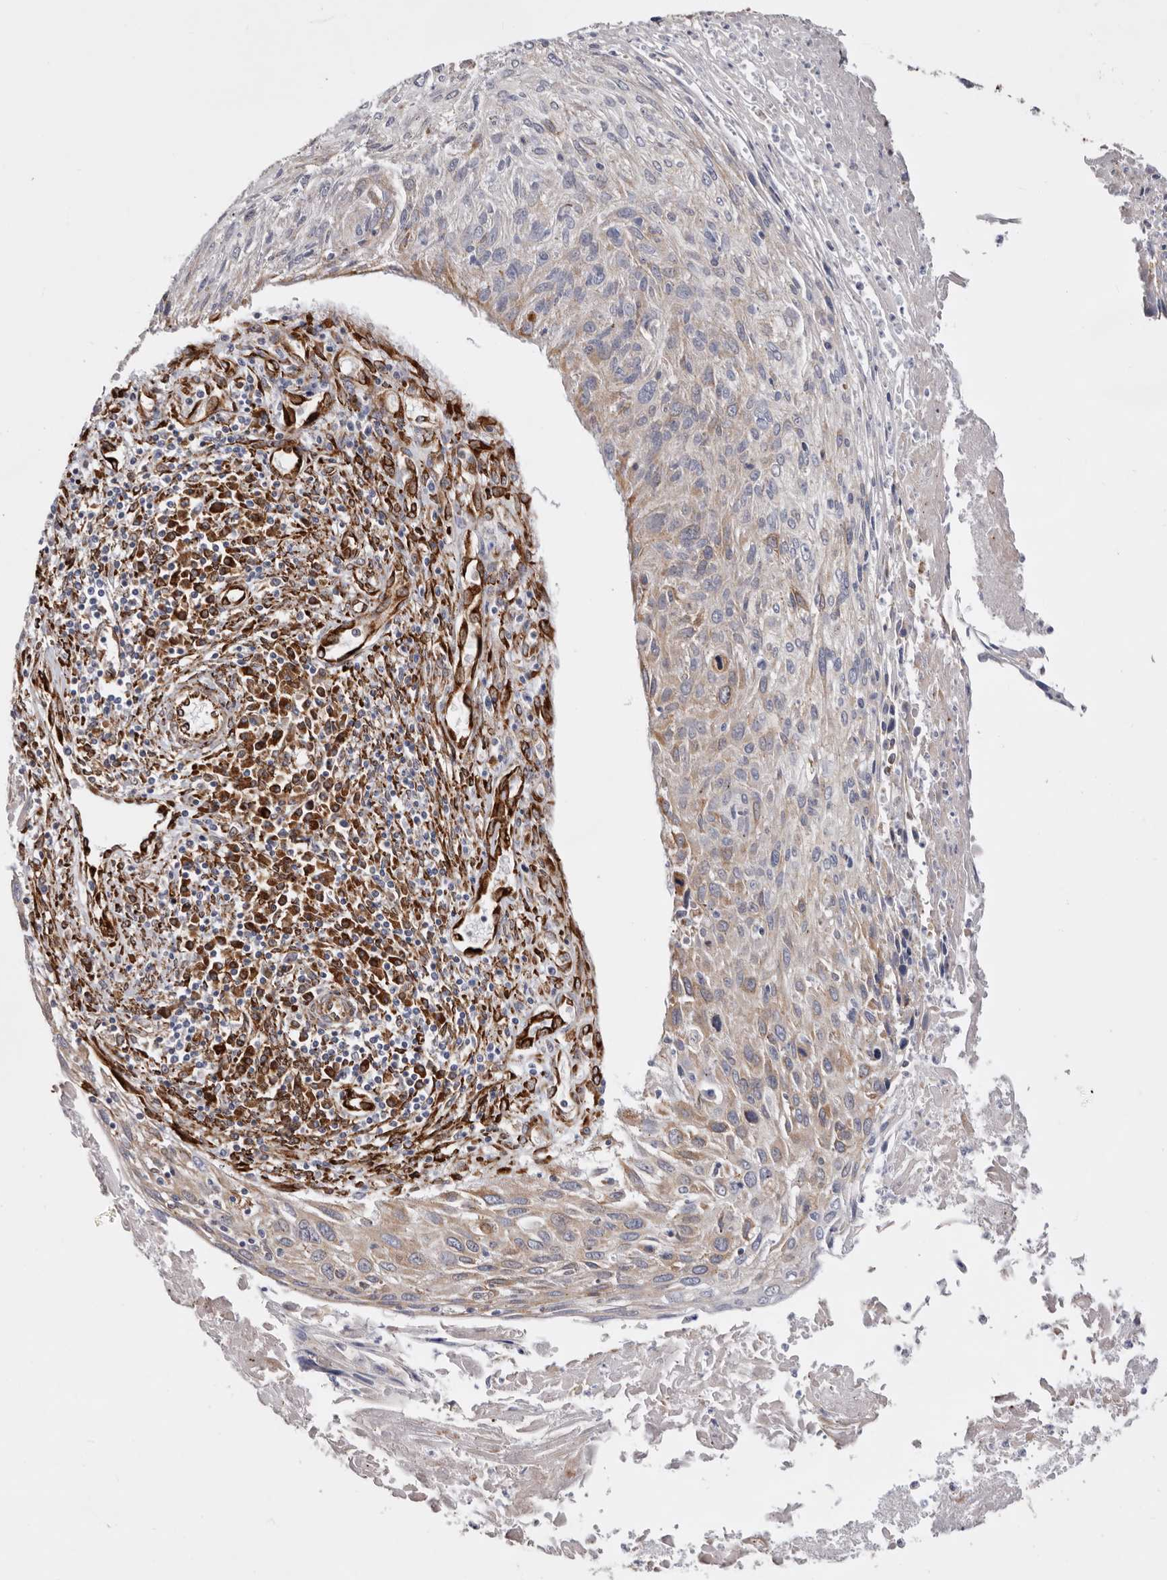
{"staining": {"intensity": "moderate", "quantity": "<25%", "location": "cytoplasmic/membranous"}, "tissue": "cervical cancer", "cell_type": "Tumor cells", "image_type": "cancer", "snomed": [{"axis": "morphology", "description": "Squamous cell carcinoma, NOS"}, {"axis": "topography", "description": "Cervix"}], "caption": "Protein staining demonstrates moderate cytoplasmic/membranous expression in about <25% of tumor cells in cervical cancer (squamous cell carcinoma).", "gene": "SEMA3E", "patient": {"sex": "female", "age": 51}}